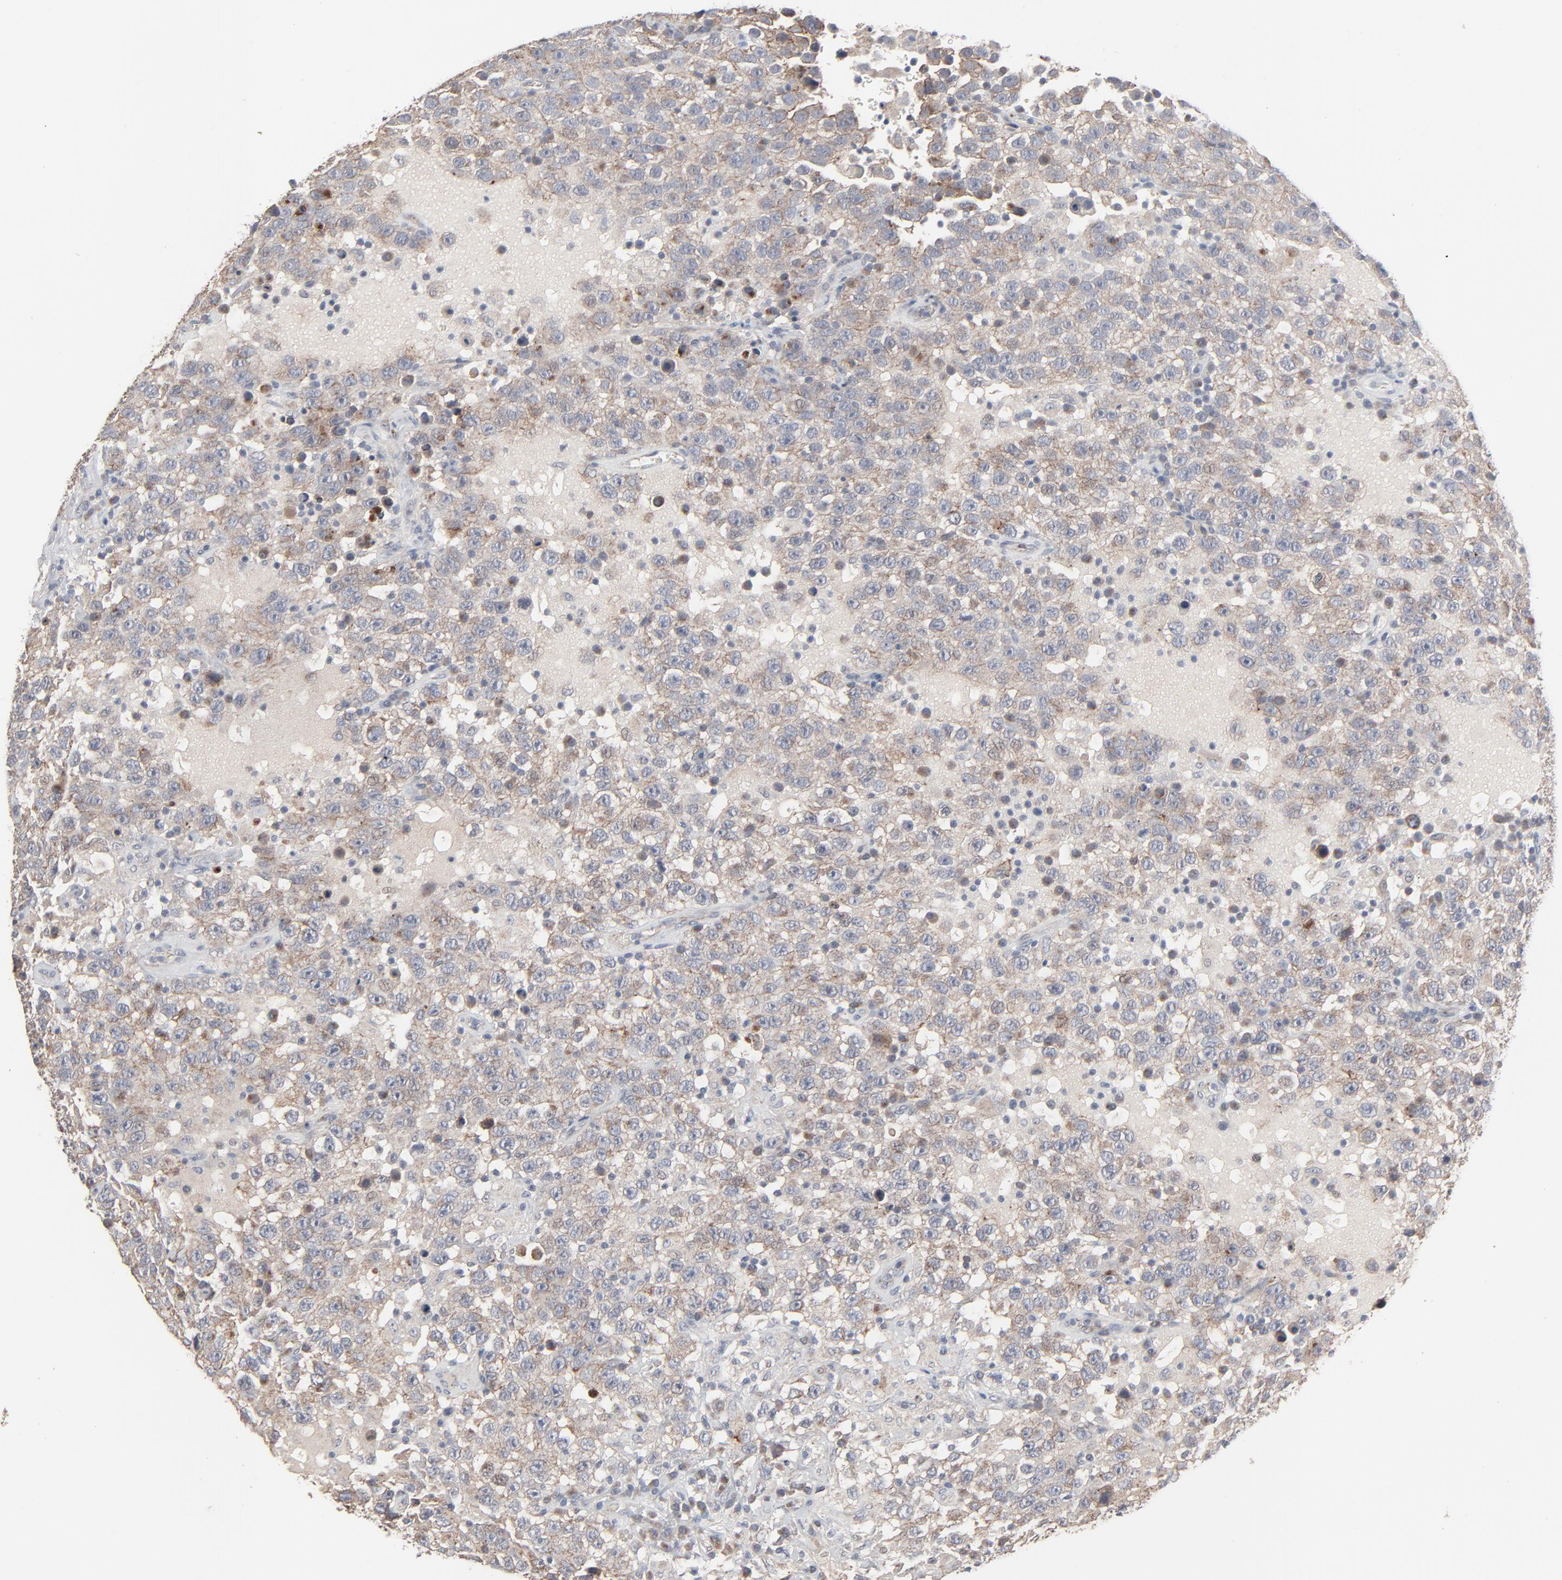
{"staining": {"intensity": "moderate", "quantity": "25%-75%", "location": "cytoplasmic/membranous"}, "tissue": "testis cancer", "cell_type": "Tumor cells", "image_type": "cancer", "snomed": [{"axis": "morphology", "description": "Seminoma, NOS"}, {"axis": "topography", "description": "Testis"}], "caption": "There is medium levels of moderate cytoplasmic/membranous positivity in tumor cells of seminoma (testis), as demonstrated by immunohistochemical staining (brown color).", "gene": "JAM3", "patient": {"sex": "male", "age": 41}}